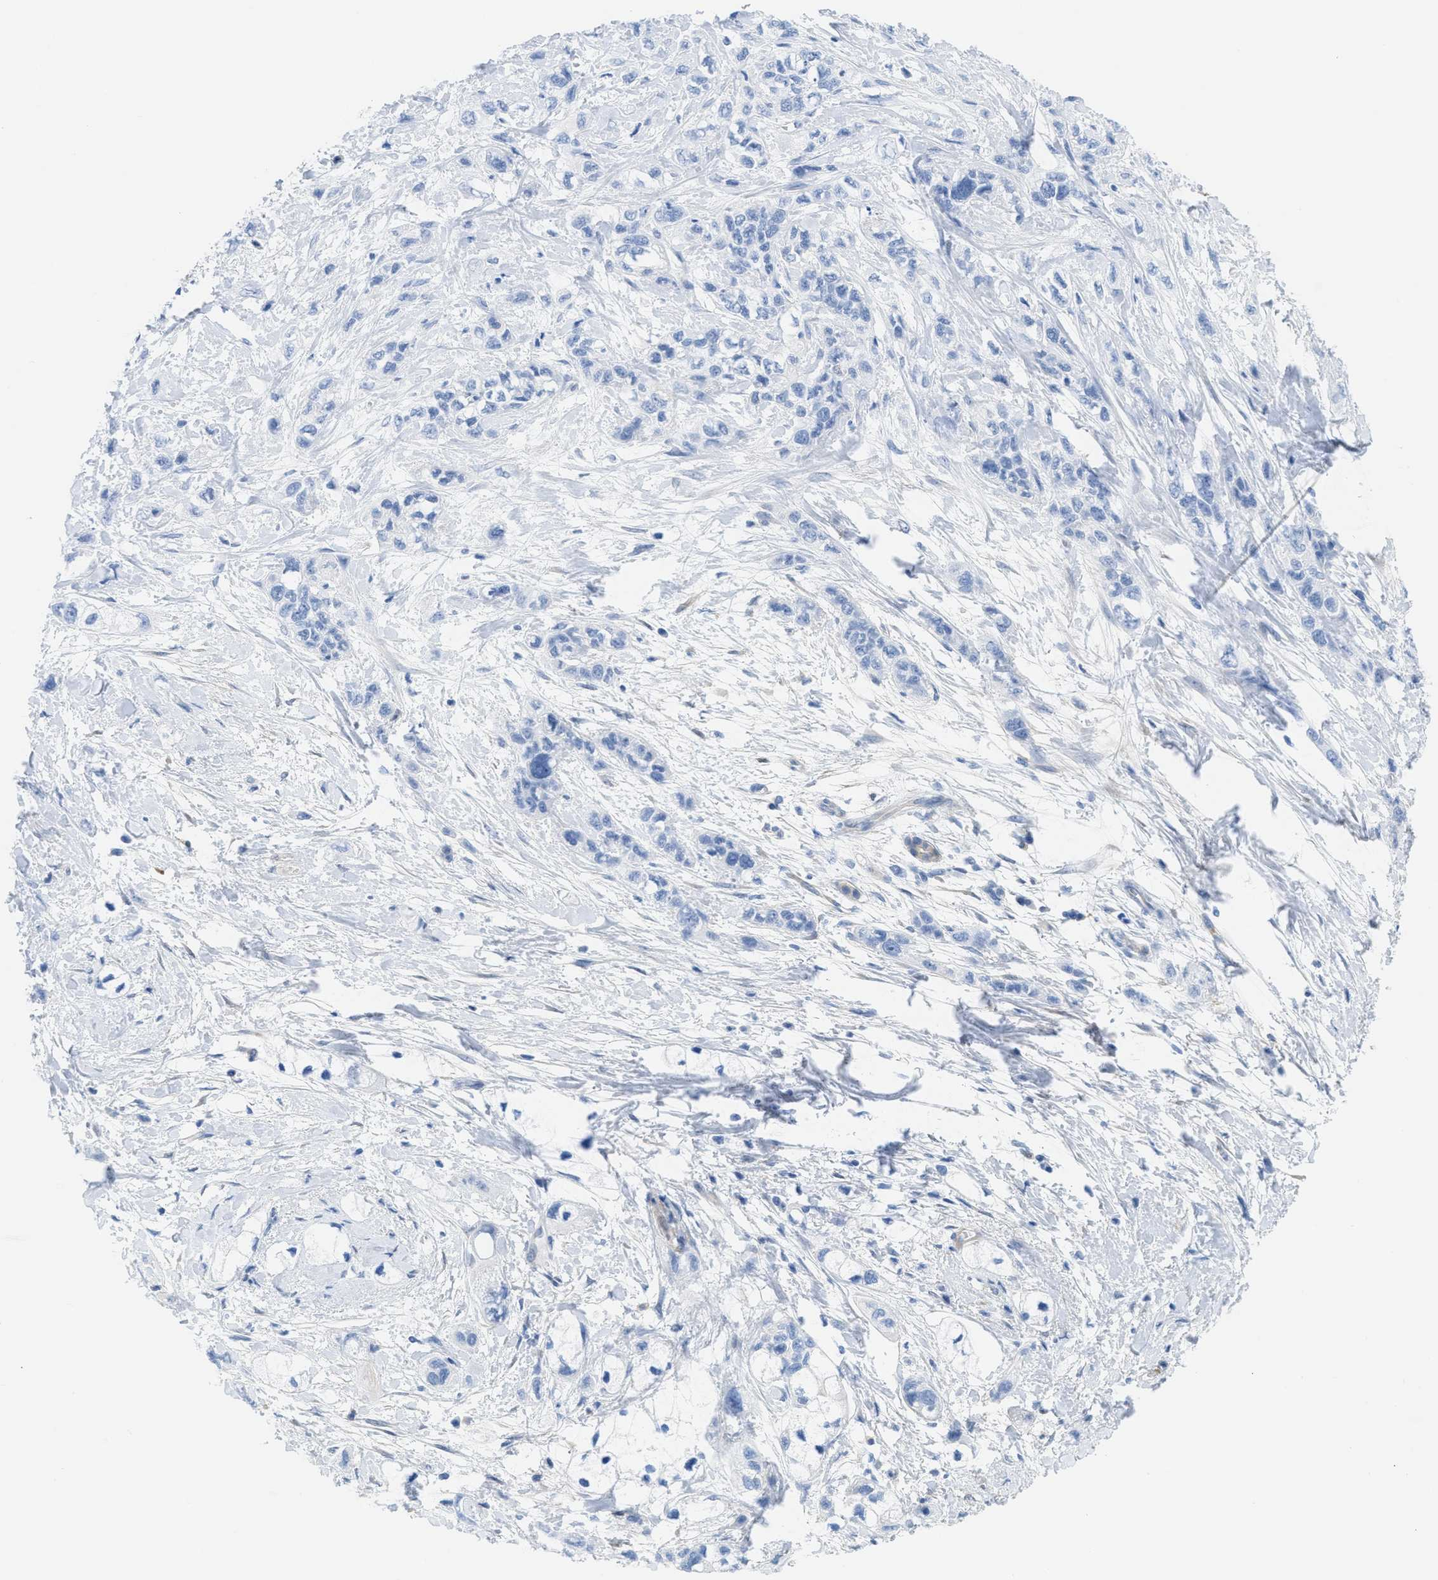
{"staining": {"intensity": "negative", "quantity": "none", "location": "none"}, "tissue": "pancreatic cancer", "cell_type": "Tumor cells", "image_type": "cancer", "snomed": [{"axis": "morphology", "description": "Adenocarcinoma, NOS"}, {"axis": "topography", "description": "Pancreas"}], "caption": "Histopathology image shows no significant protein expression in tumor cells of pancreatic cancer (adenocarcinoma).", "gene": "ASGR1", "patient": {"sex": "male", "age": 74}}